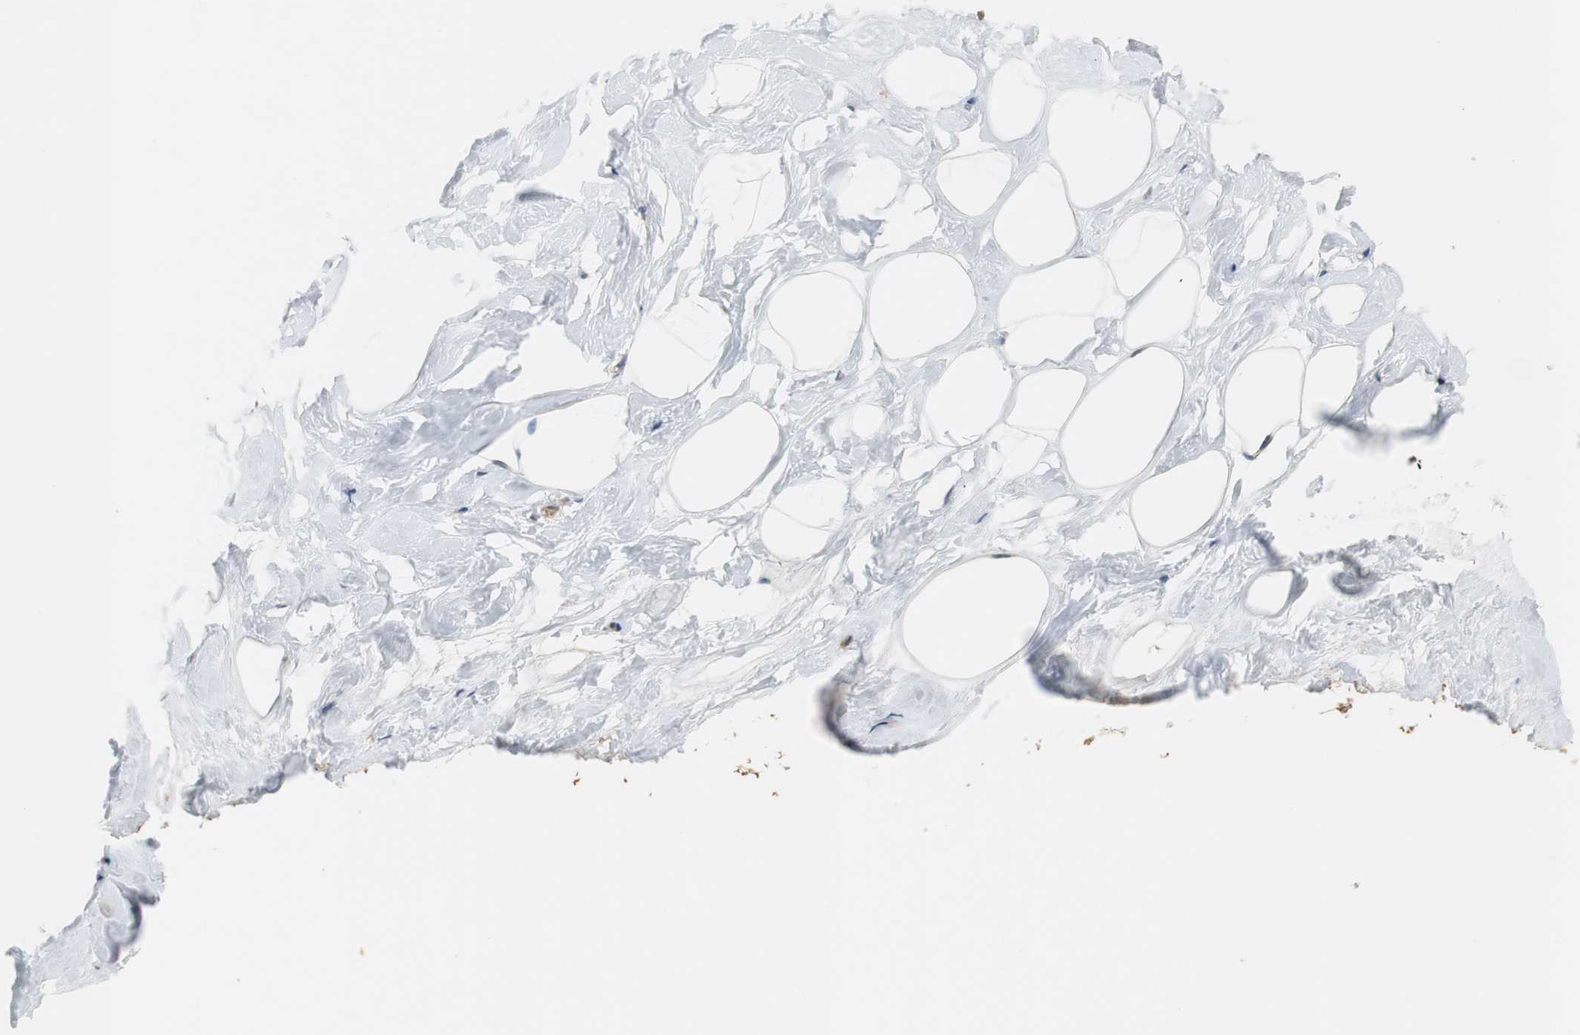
{"staining": {"intensity": "negative", "quantity": "none", "location": "none"}, "tissue": "breast", "cell_type": "Adipocytes", "image_type": "normal", "snomed": [{"axis": "morphology", "description": "Normal tissue, NOS"}, {"axis": "topography", "description": "Breast"}], "caption": "IHC image of unremarkable breast stained for a protein (brown), which demonstrates no positivity in adipocytes. Nuclei are stained in blue.", "gene": "CCT5", "patient": {"sex": "female", "age": 23}}